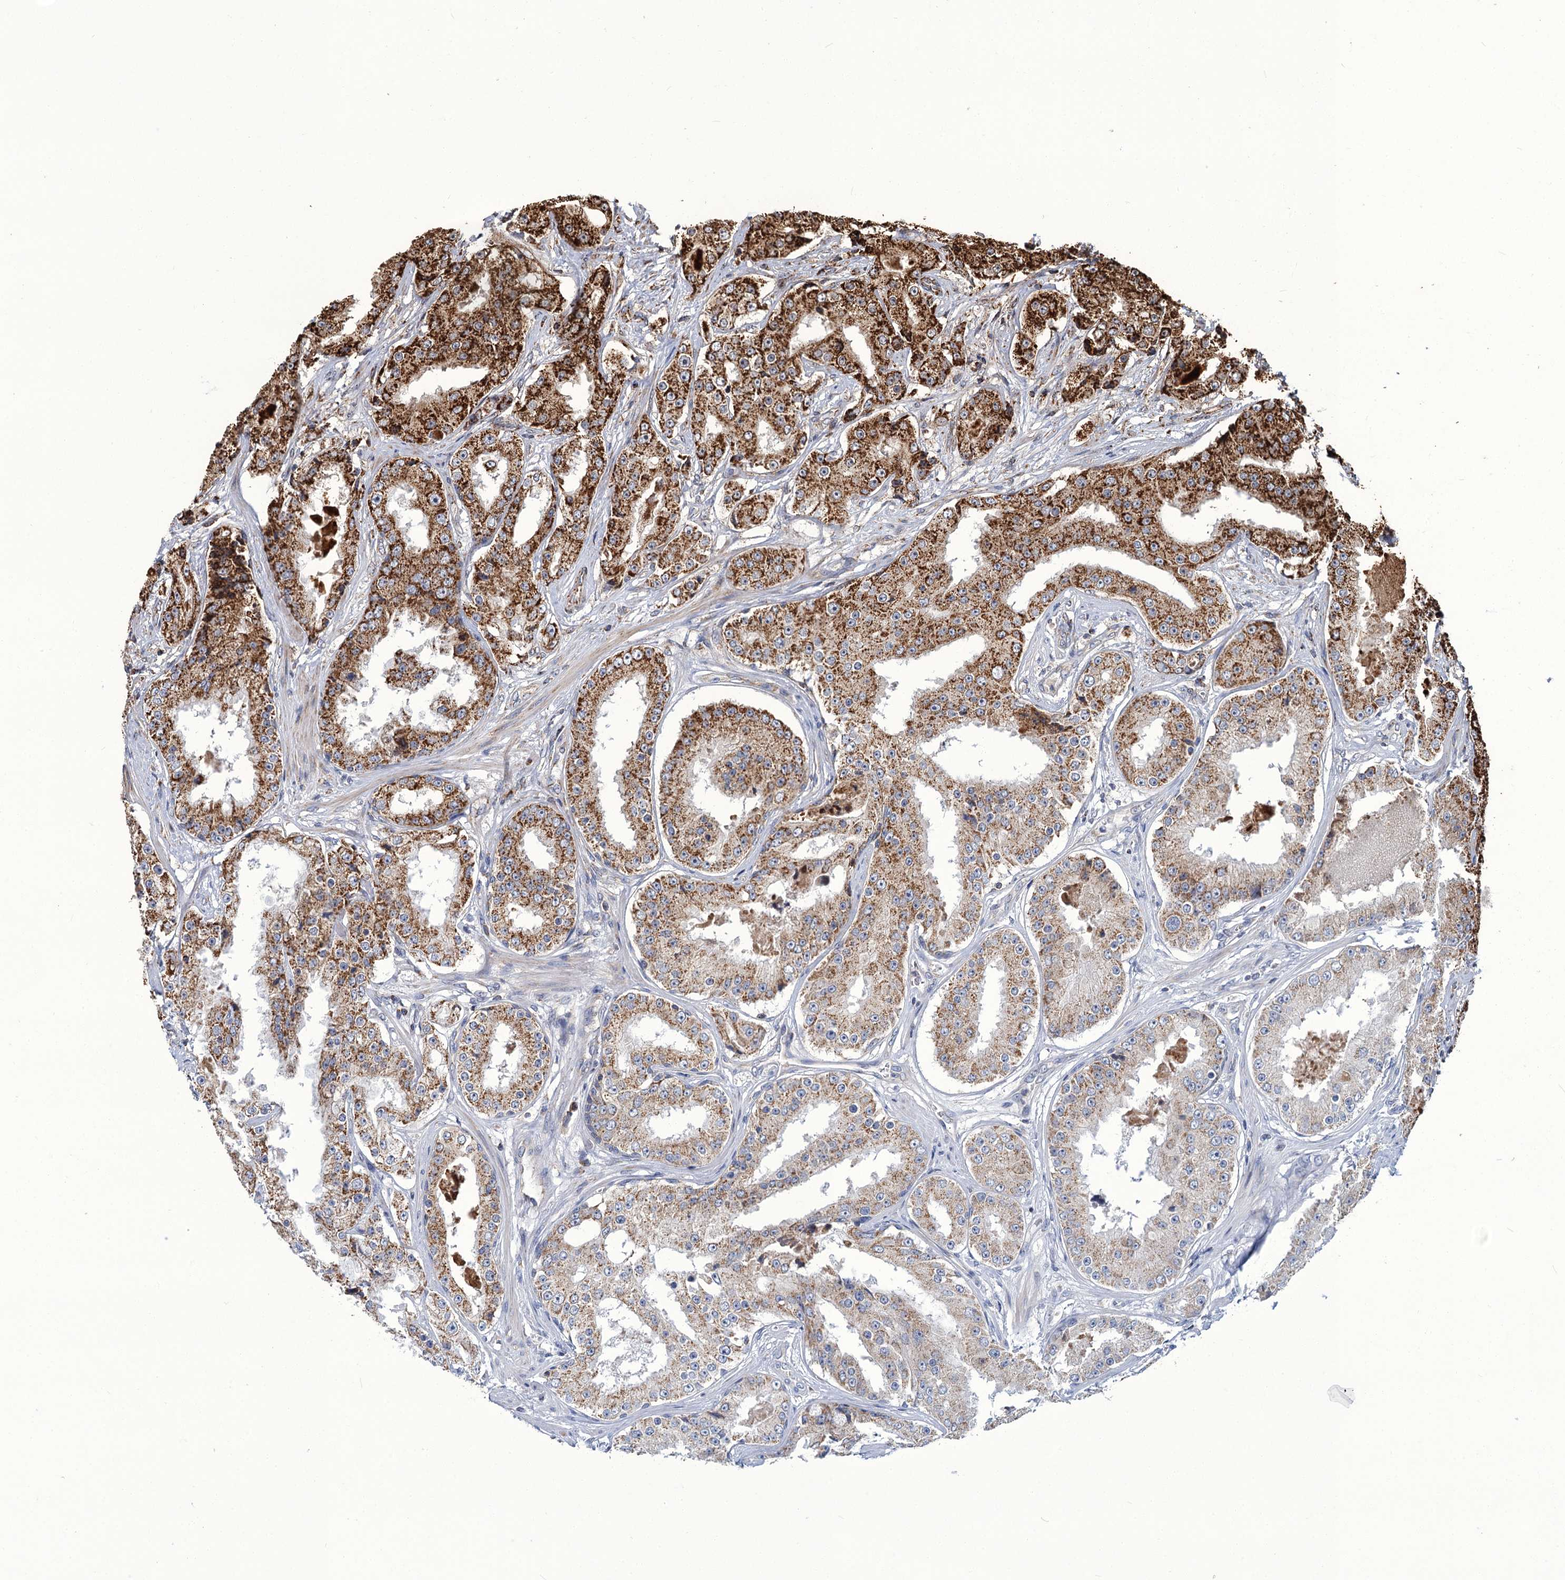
{"staining": {"intensity": "strong", "quantity": ">75%", "location": "cytoplasmic/membranous"}, "tissue": "prostate cancer", "cell_type": "Tumor cells", "image_type": "cancer", "snomed": [{"axis": "morphology", "description": "Adenocarcinoma, High grade"}, {"axis": "topography", "description": "Prostate"}], "caption": "Immunohistochemical staining of prostate cancer displays high levels of strong cytoplasmic/membranous expression in about >75% of tumor cells.", "gene": "APH1A", "patient": {"sex": "male", "age": 73}}